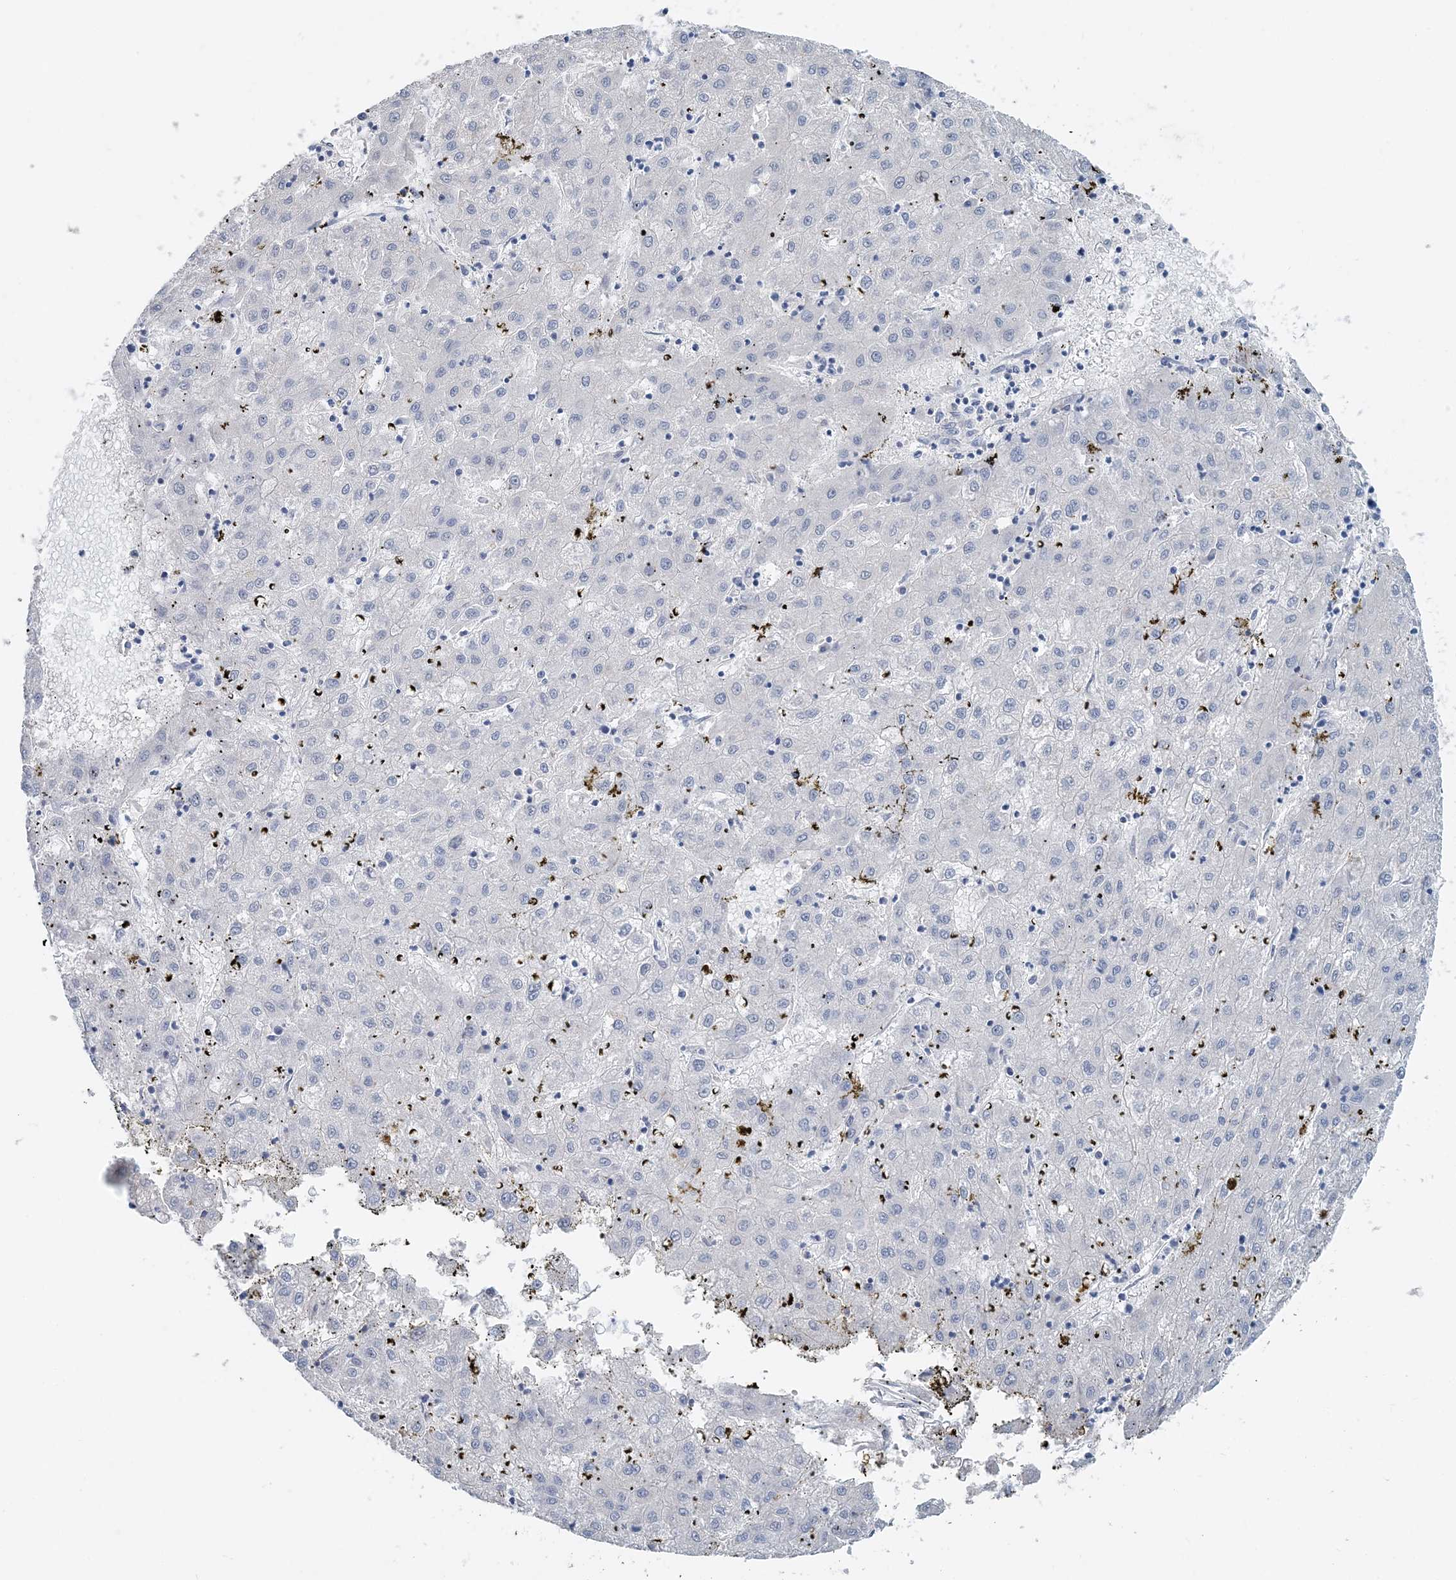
{"staining": {"intensity": "negative", "quantity": "none", "location": "none"}, "tissue": "liver cancer", "cell_type": "Tumor cells", "image_type": "cancer", "snomed": [{"axis": "morphology", "description": "Carcinoma, Hepatocellular, NOS"}, {"axis": "topography", "description": "Liver"}], "caption": "Tumor cells show no significant protein expression in liver cancer (hepatocellular carcinoma). The staining is performed using DAB brown chromogen with nuclei counter-stained in using hematoxylin.", "gene": "PFN2", "patient": {"sex": "male", "age": 72}}